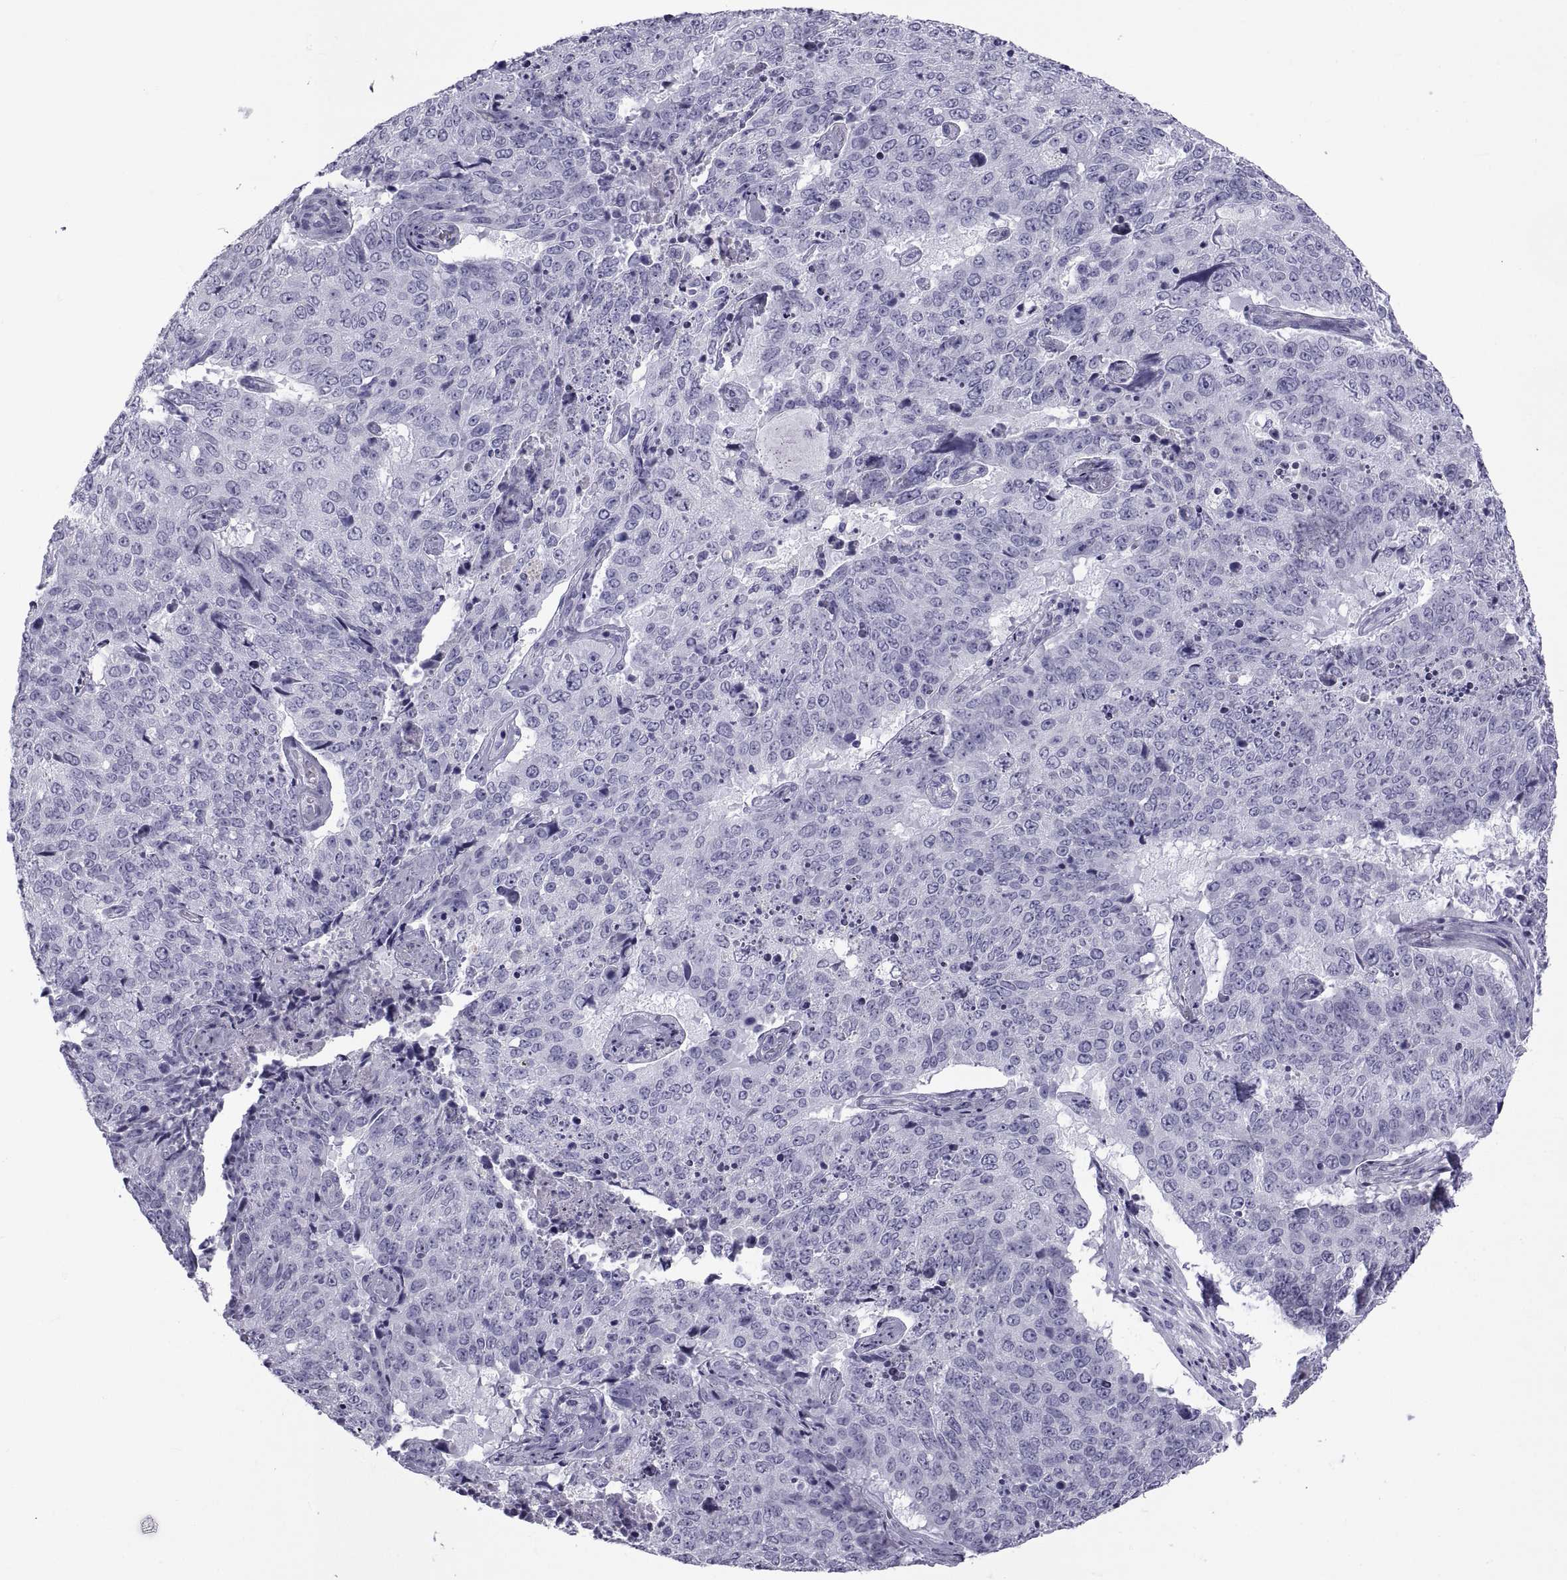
{"staining": {"intensity": "negative", "quantity": "none", "location": "none"}, "tissue": "lung cancer", "cell_type": "Tumor cells", "image_type": "cancer", "snomed": [{"axis": "morphology", "description": "Normal tissue, NOS"}, {"axis": "morphology", "description": "Squamous cell carcinoma, NOS"}, {"axis": "topography", "description": "Bronchus"}, {"axis": "topography", "description": "Lung"}], "caption": "The image reveals no significant expression in tumor cells of squamous cell carcinoma (lung). (Stains: DAB IHC with hematoxylin counter stain, Microscopy: brightfield microscopy at high magnification).", "gene": "NPTX2", "patient": {"sex": "male", "age": 64}}